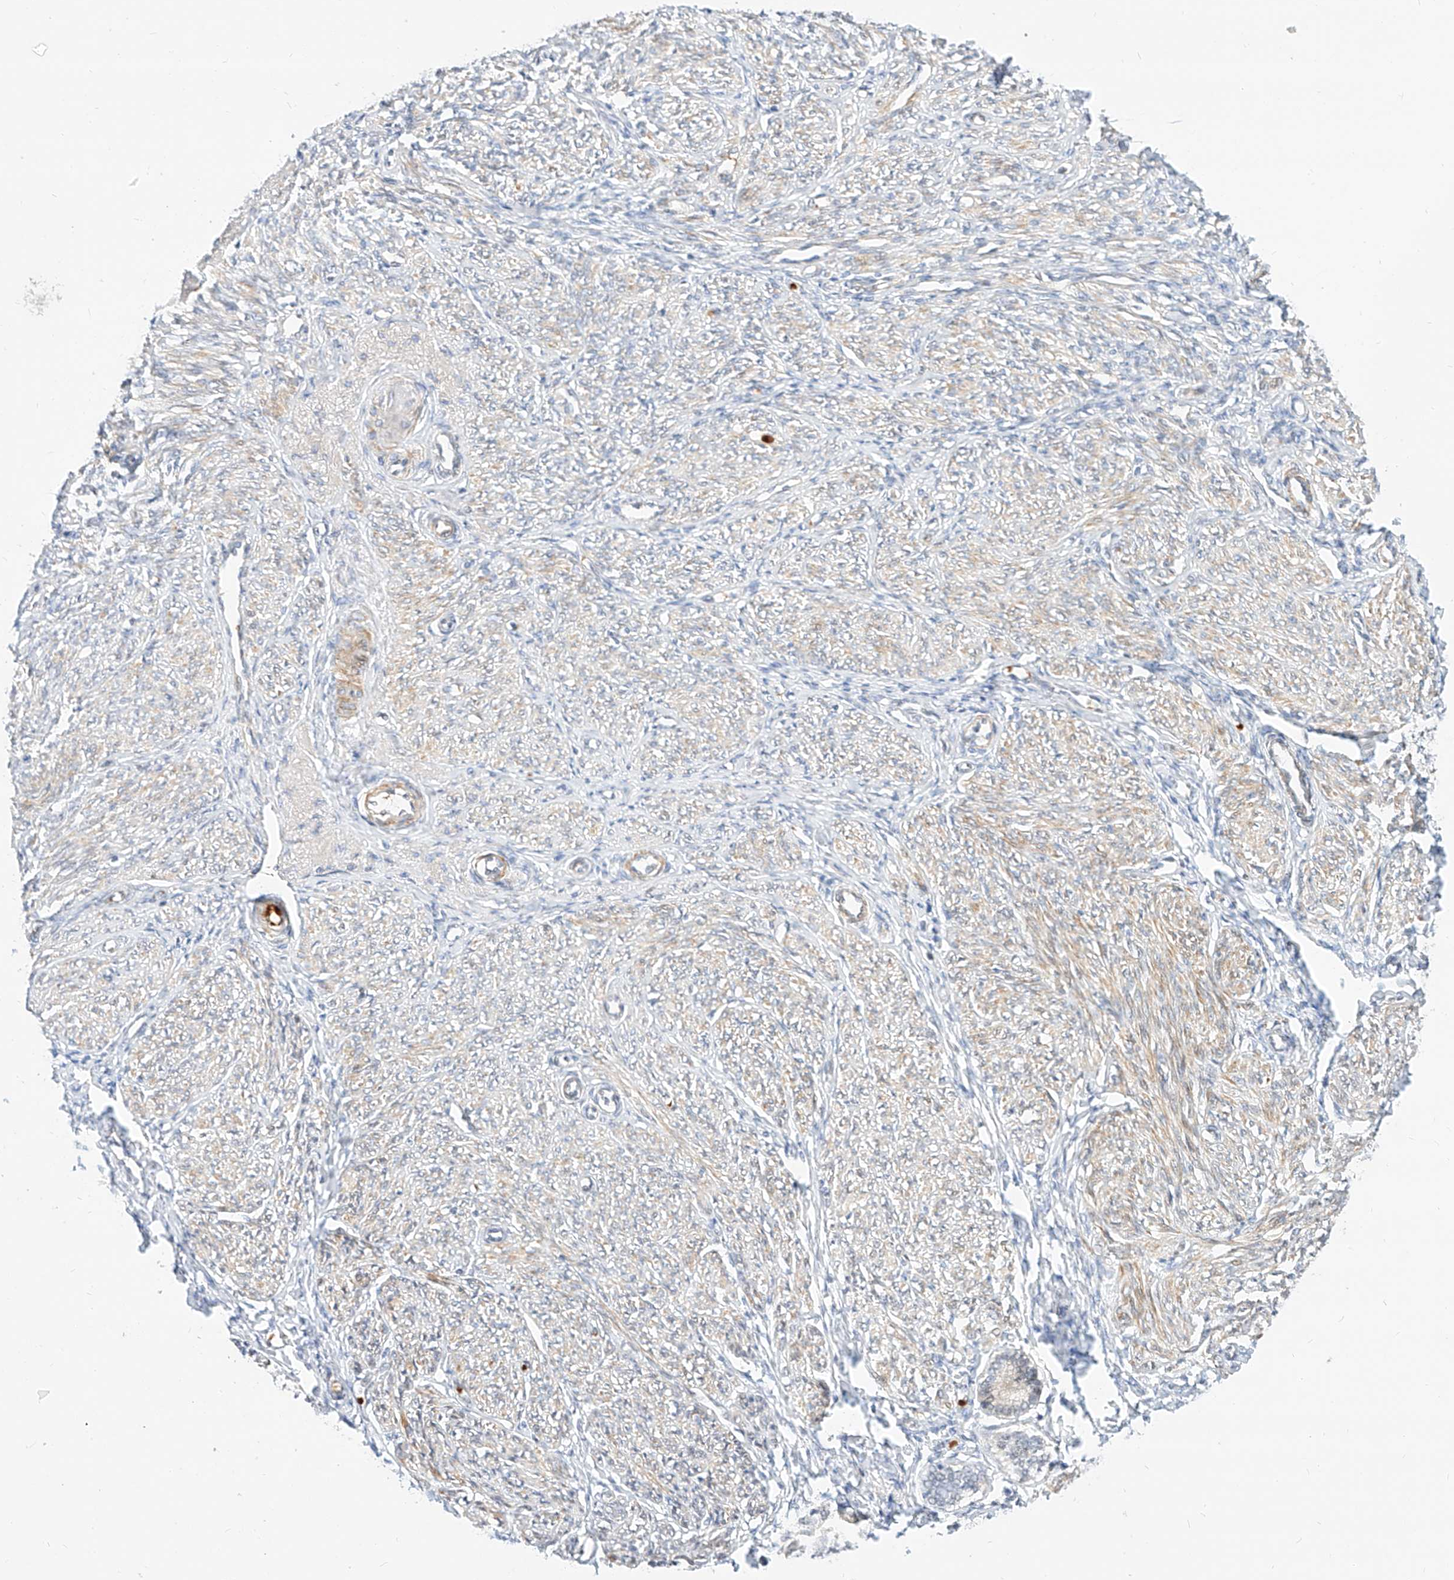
{"staining": {"intensity": "negative", "quantity": "none", "location": "none"}, "tissue": "endometrium", "cell_type": "Cells in endometrial stroma", "image_type": "normal", "snomed": [{"axis": "morphology", "description": "Normal tissue, NOS"}, {"axis": "topography", "description": "Endometrium"}], "caption": "Protein analysis of benign endometrium demonstrates no significant expression in cells in endometrial stroma.", "gene": "CBX8", "patient": {"sex": "female", "age": 72}}